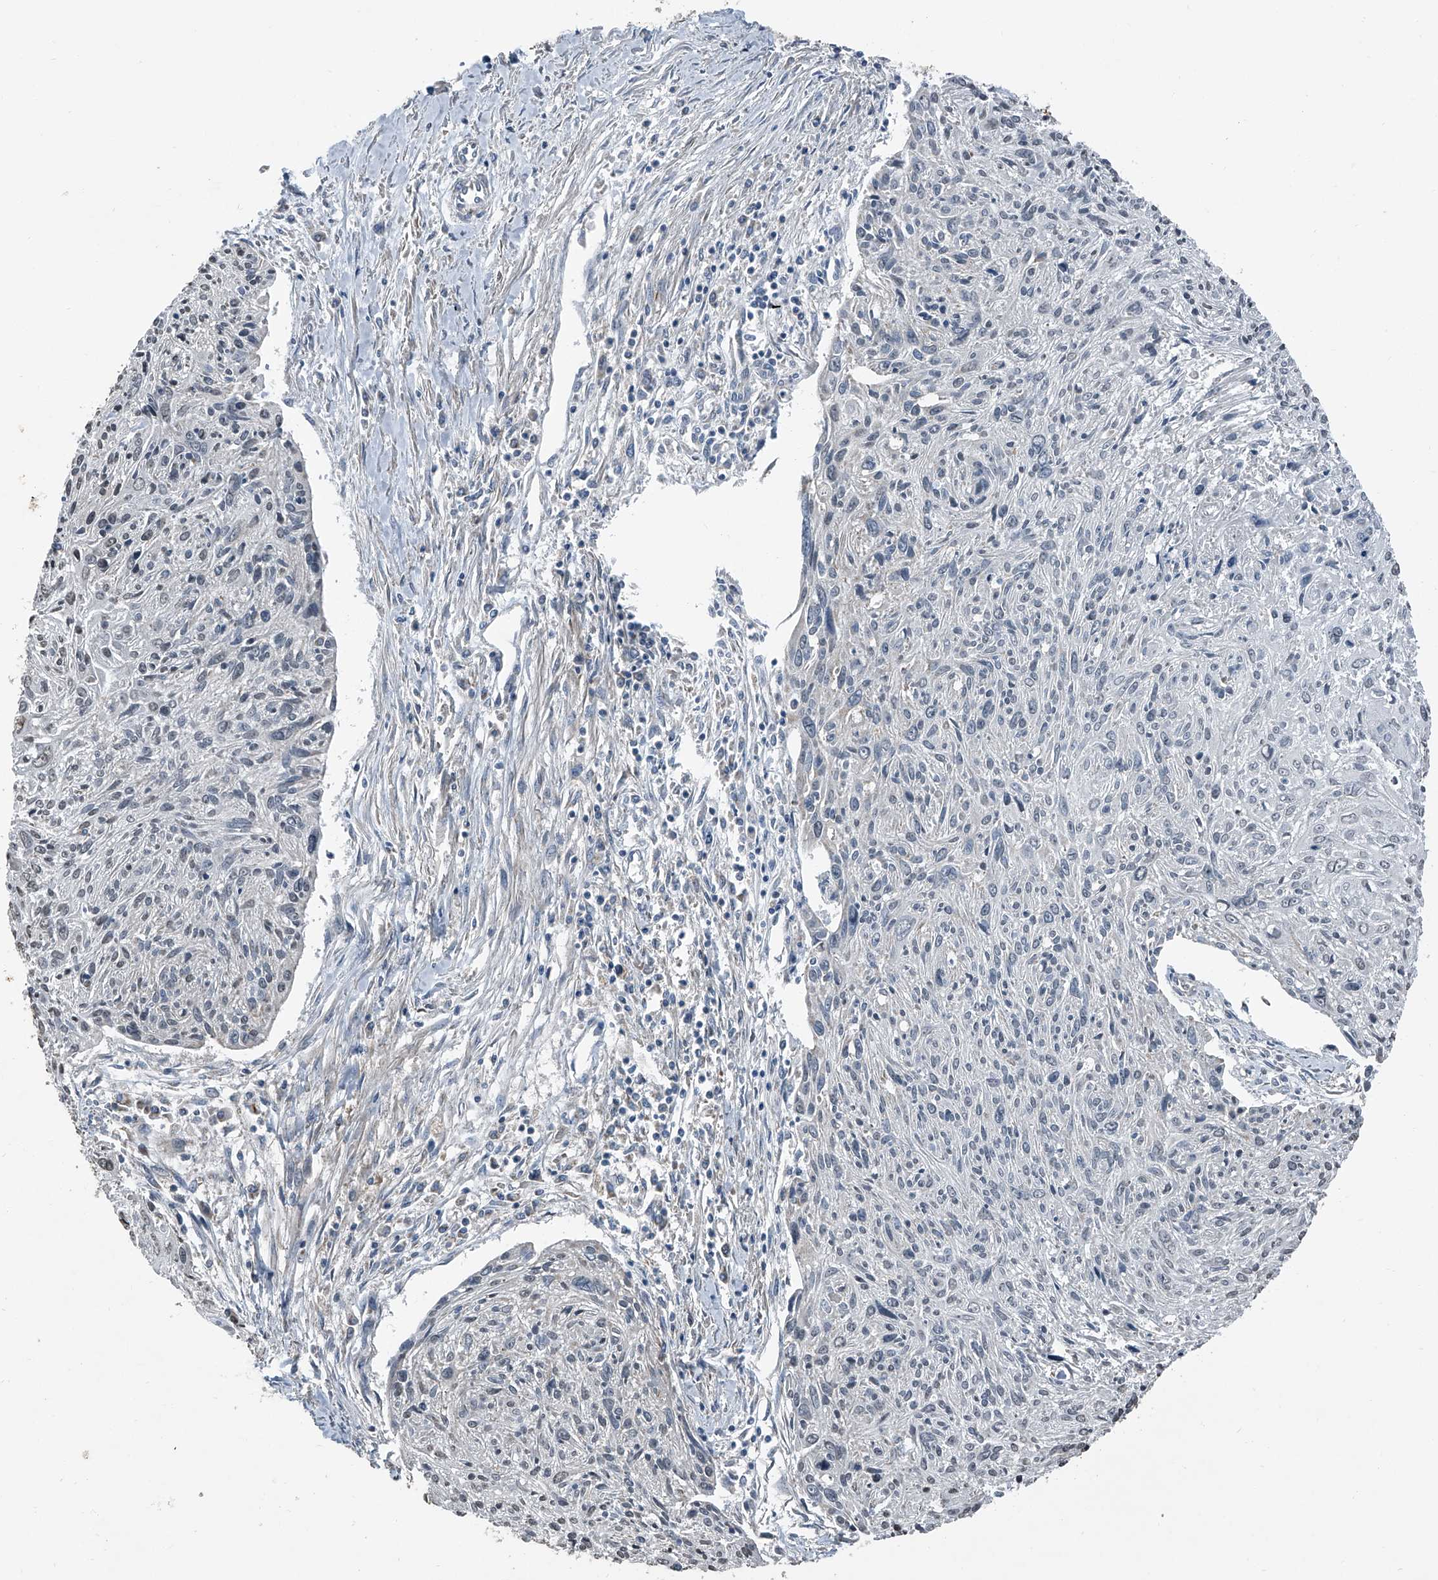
{"staining": {"intensity": "negative", "quantity": "none", "location": "none"}, "tissue": "cervical cancer", "cell_type": "Tumor cells", "image_type": "cancer", "snomed": [{"axis": "morphology", "description": "Squamous cell carcinoma, NOS"}, {"axis": "topography", "description": "Cervix"}], "caption": "IHC of squamous cell carcinoma (cervical) reveals no staining in tumor cells.", "gene": "CHRNA7", "patient": {"sex": "female", "age": 51}}